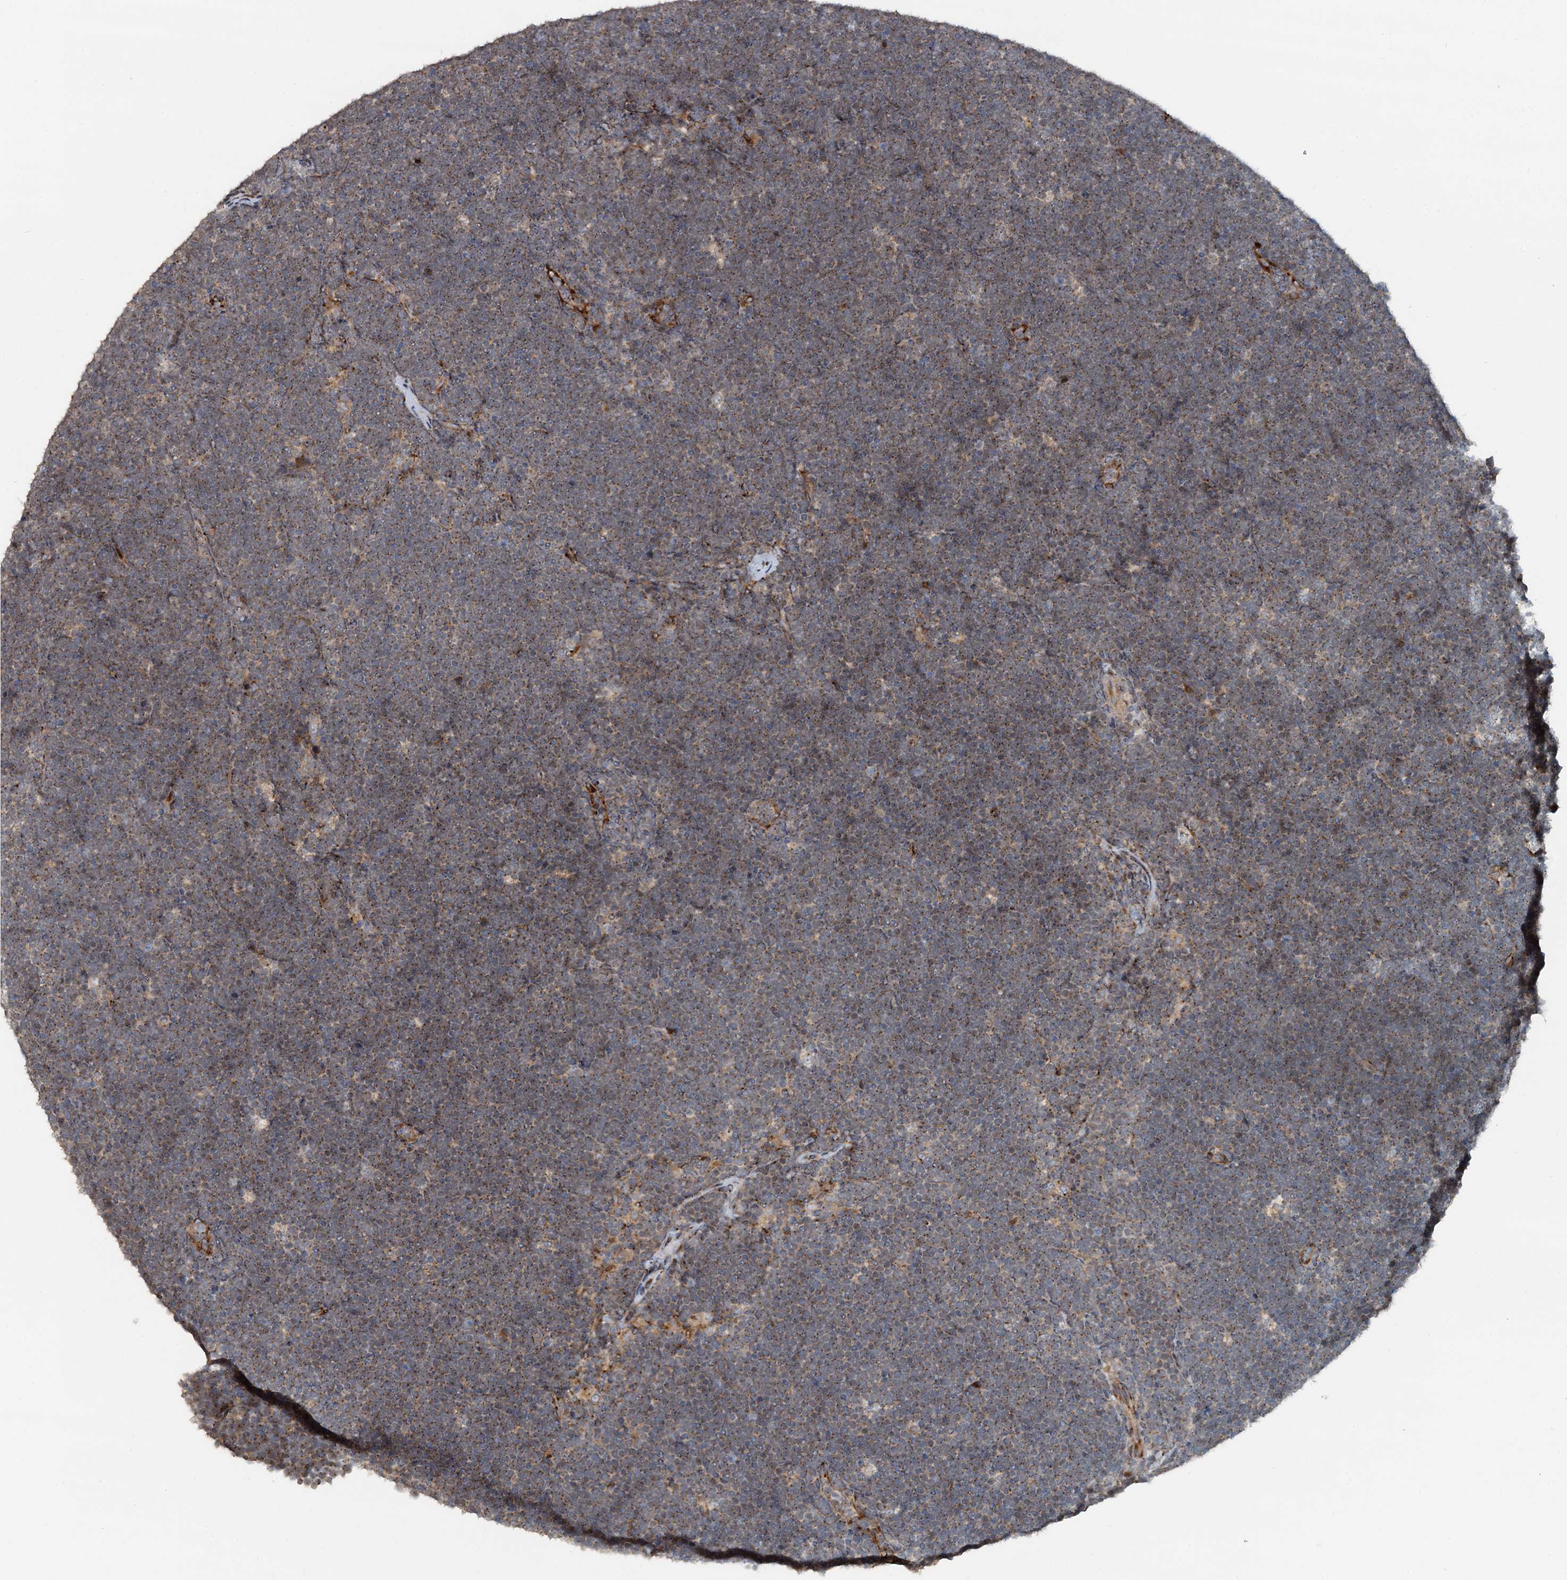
{"staining": {"intensity": "moderate", "quantity": ">75%", "location": "cytoplasmic/membranous"}, "tissue": "lymphoma", "cell_type": "Tumor cells", "image_type": "cancer", "snomed": [{"axis": "morphology", "description": "Malignant lymphoma, non-Hodgkin's type, High grade"}, {"axis": "topography", "description": "Lymph node"}], "caption": "High-grade malignant lymphoma, non-Hodgkin's type stained for a protein (brown) displays moderate cytoplasmic/membranous positive expression in approximately >75% of tumor cells.", "gene": "CEP68", "patient": {"sex": "male", "age": 13}}